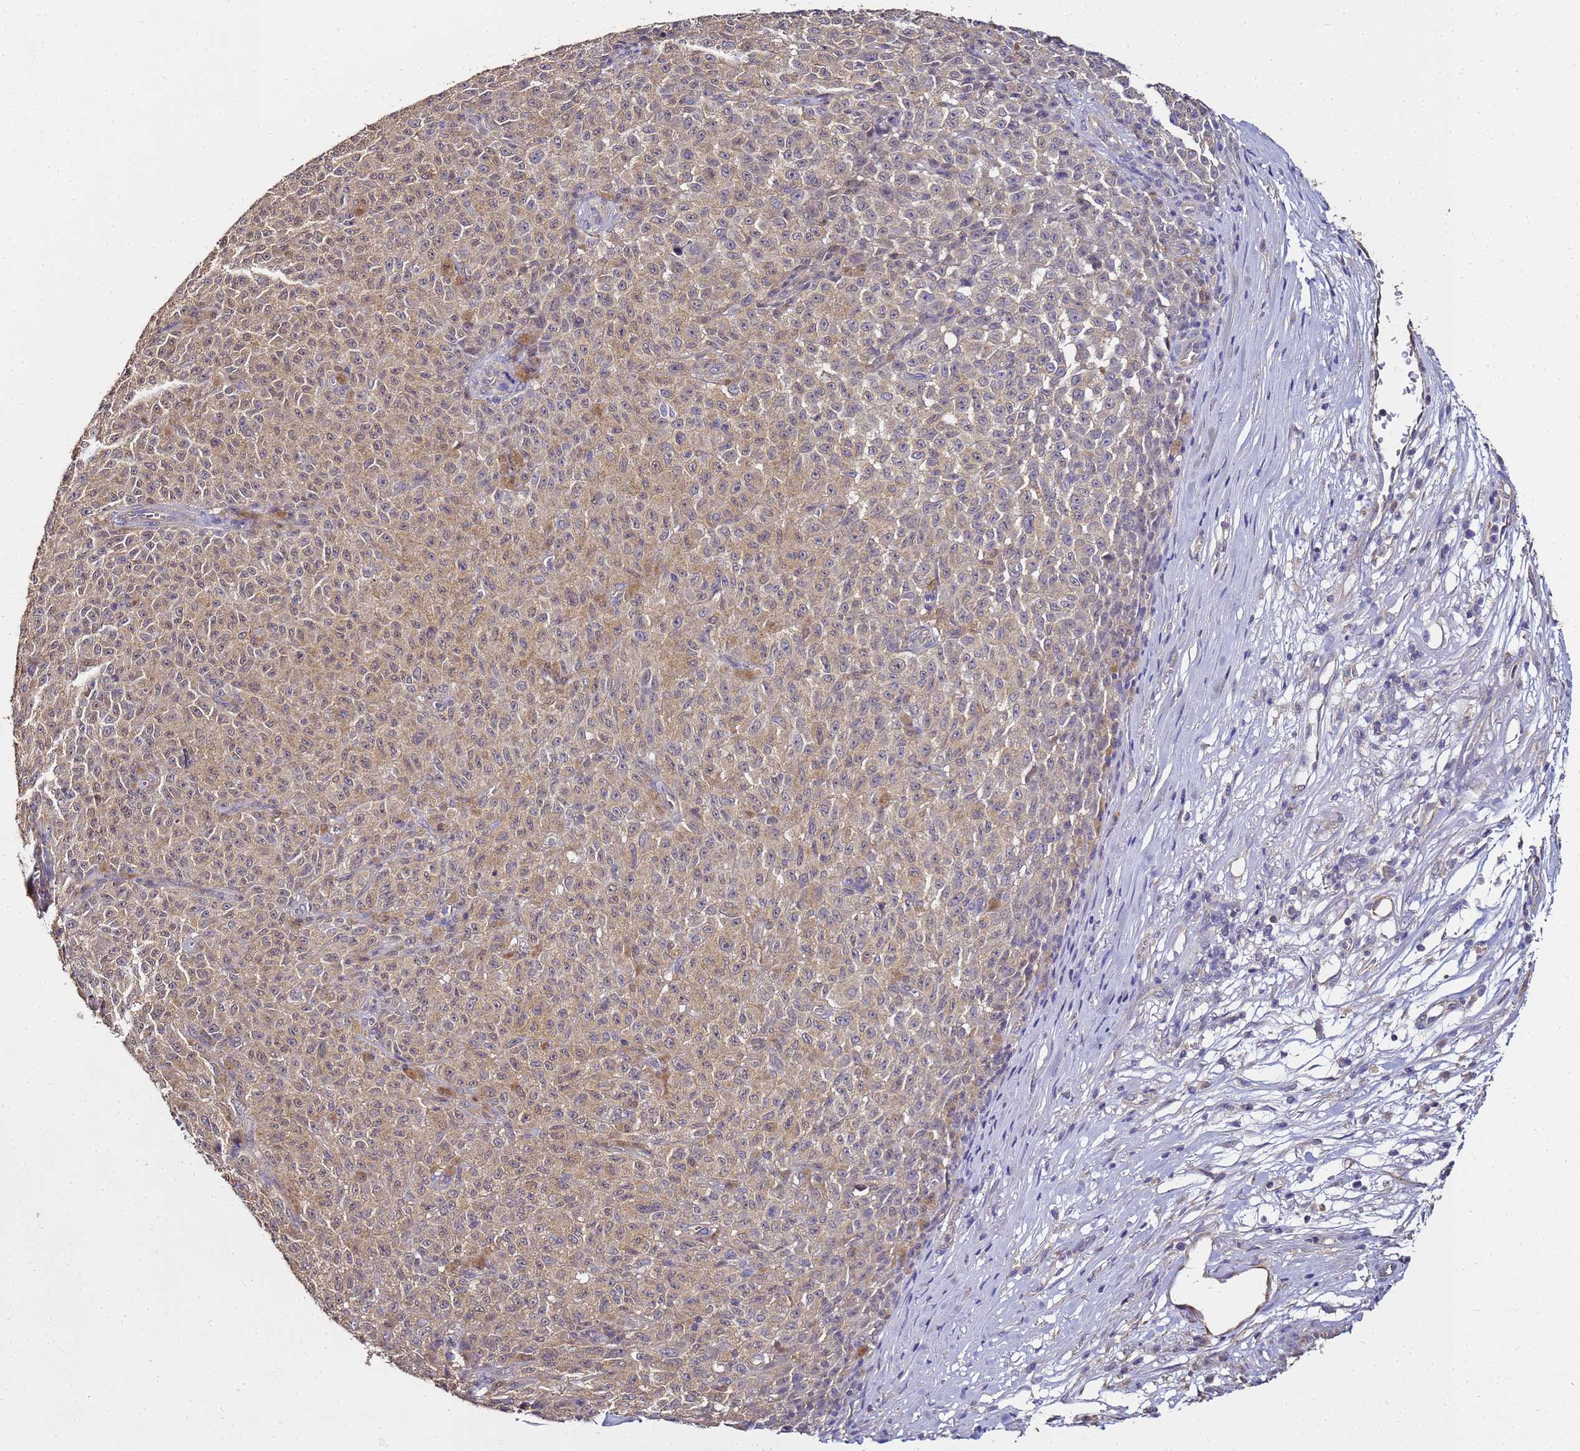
{"staining": {"intensity": "weak", "quantity": ">75%", "location": "cytoplasmic/membranous"}, "tissue": "melanoma", "cell_type": "Tumor cells", "image_type": "cancer", "snomed": [{"axis": "morphology", "description": "Malignant melanoma, NOS"}, {"axis": "topography", "description": "Skin"}], "caption": "A histopathology image showing weak cytoplasmic/membranous staining in approximately >75% of tumor cells in melanoma, as visualized by brown immunohistochemical staining.", "gene": "ENOPH1", "patient": {"sex": "female", "age": 82}}